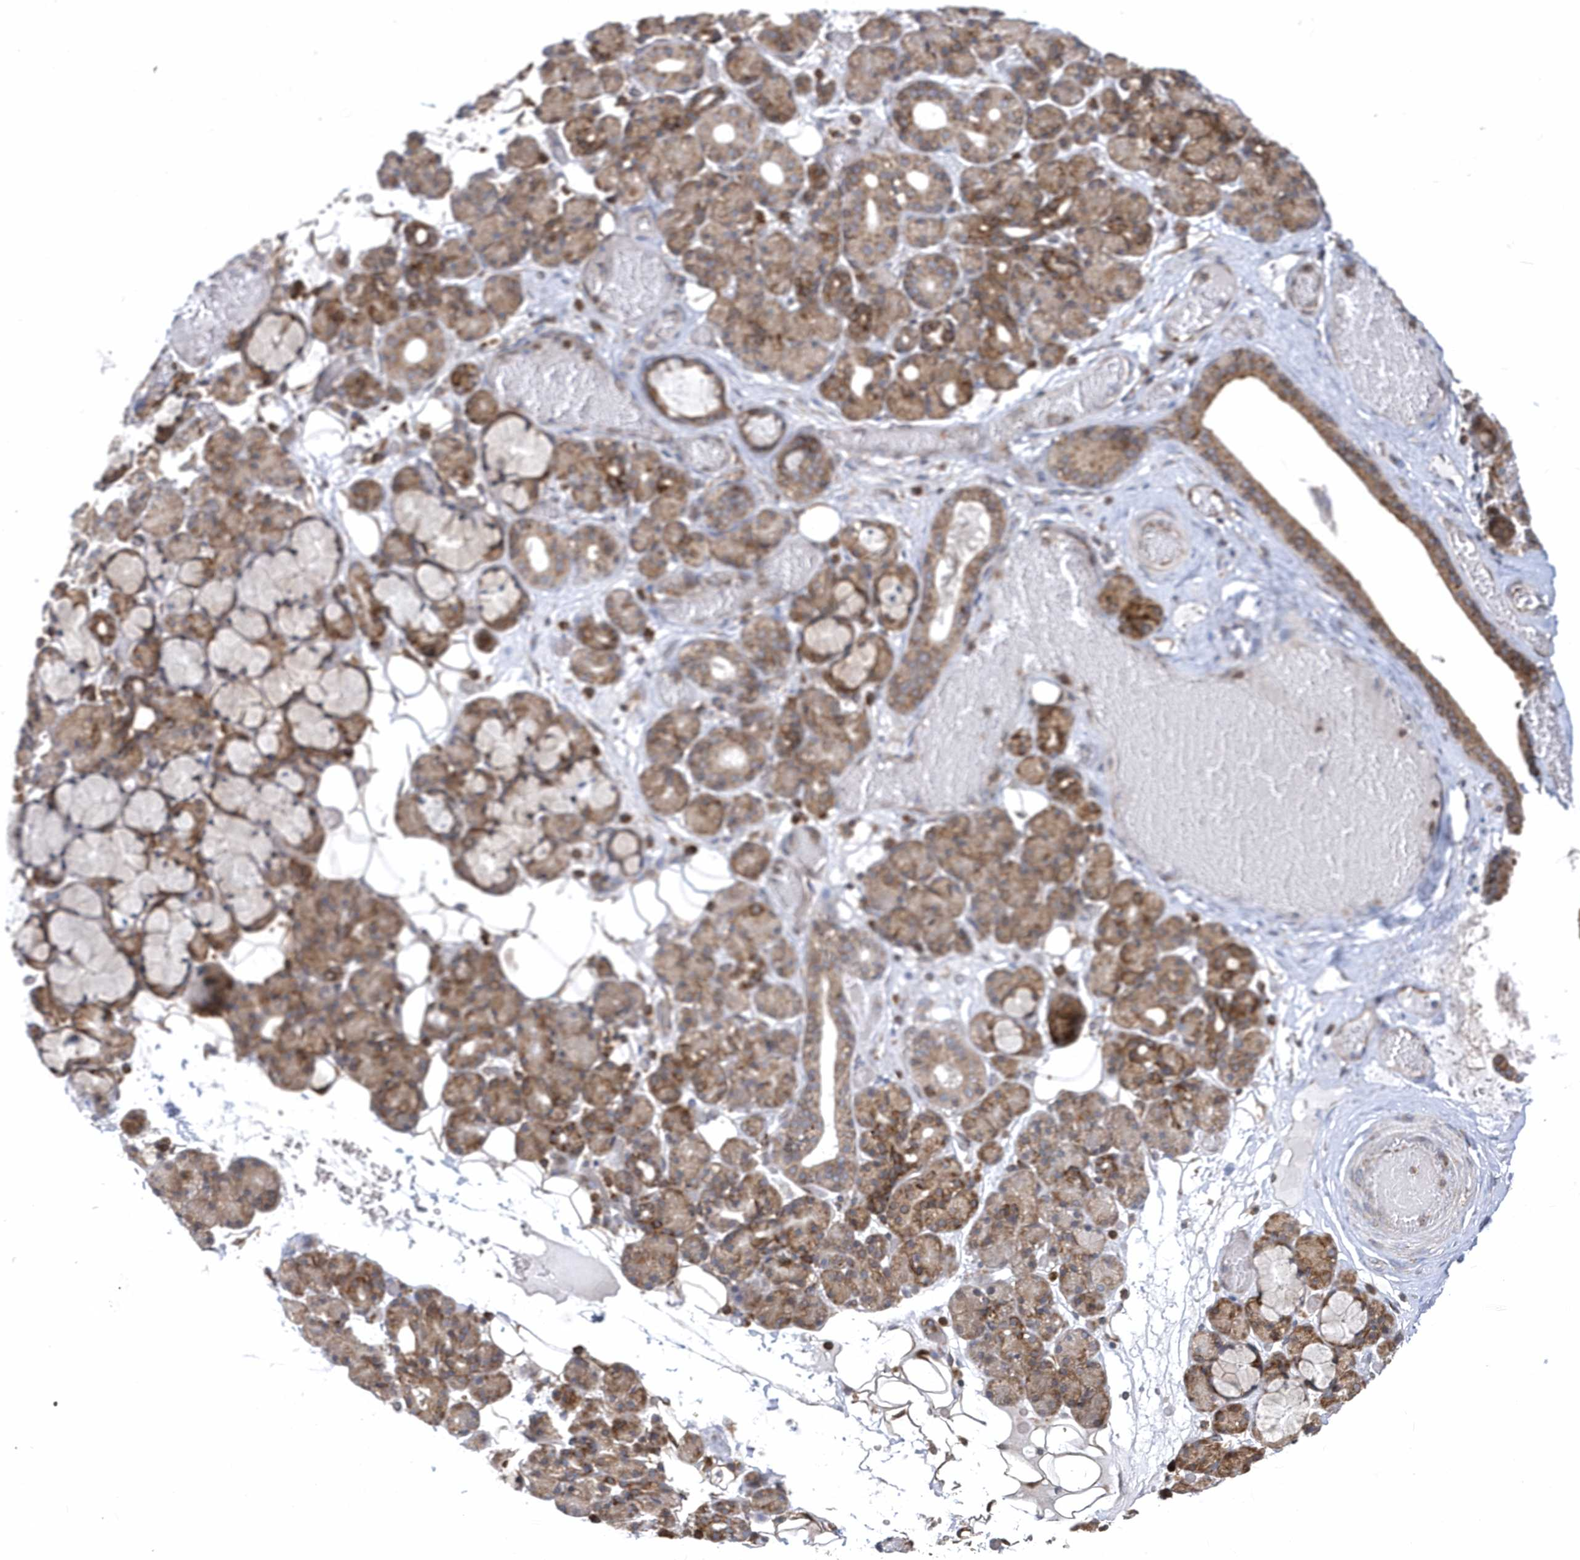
{"staining": {"intensity": "moderate", "quantity": "25%-75%", "location": "cytoplasmic/membranous"}, "tissue": "salivary gland", "cell_type": "Glandular cells", "image_type": "normal", "snomed": [{"axis": "morphology", "description": "Normal tissue, NOS"}, {"axis": "topography", "description": "Salivary gland"}], "caption": "Approximately 25%-75% of glandular cells in benign human salivary gland show moderate cytoplasmic/membranous protein expression as visualized by brown immunohistochemical staining.", "gene": "PHF1", "patient": {"sex": "male", "age": 63}}